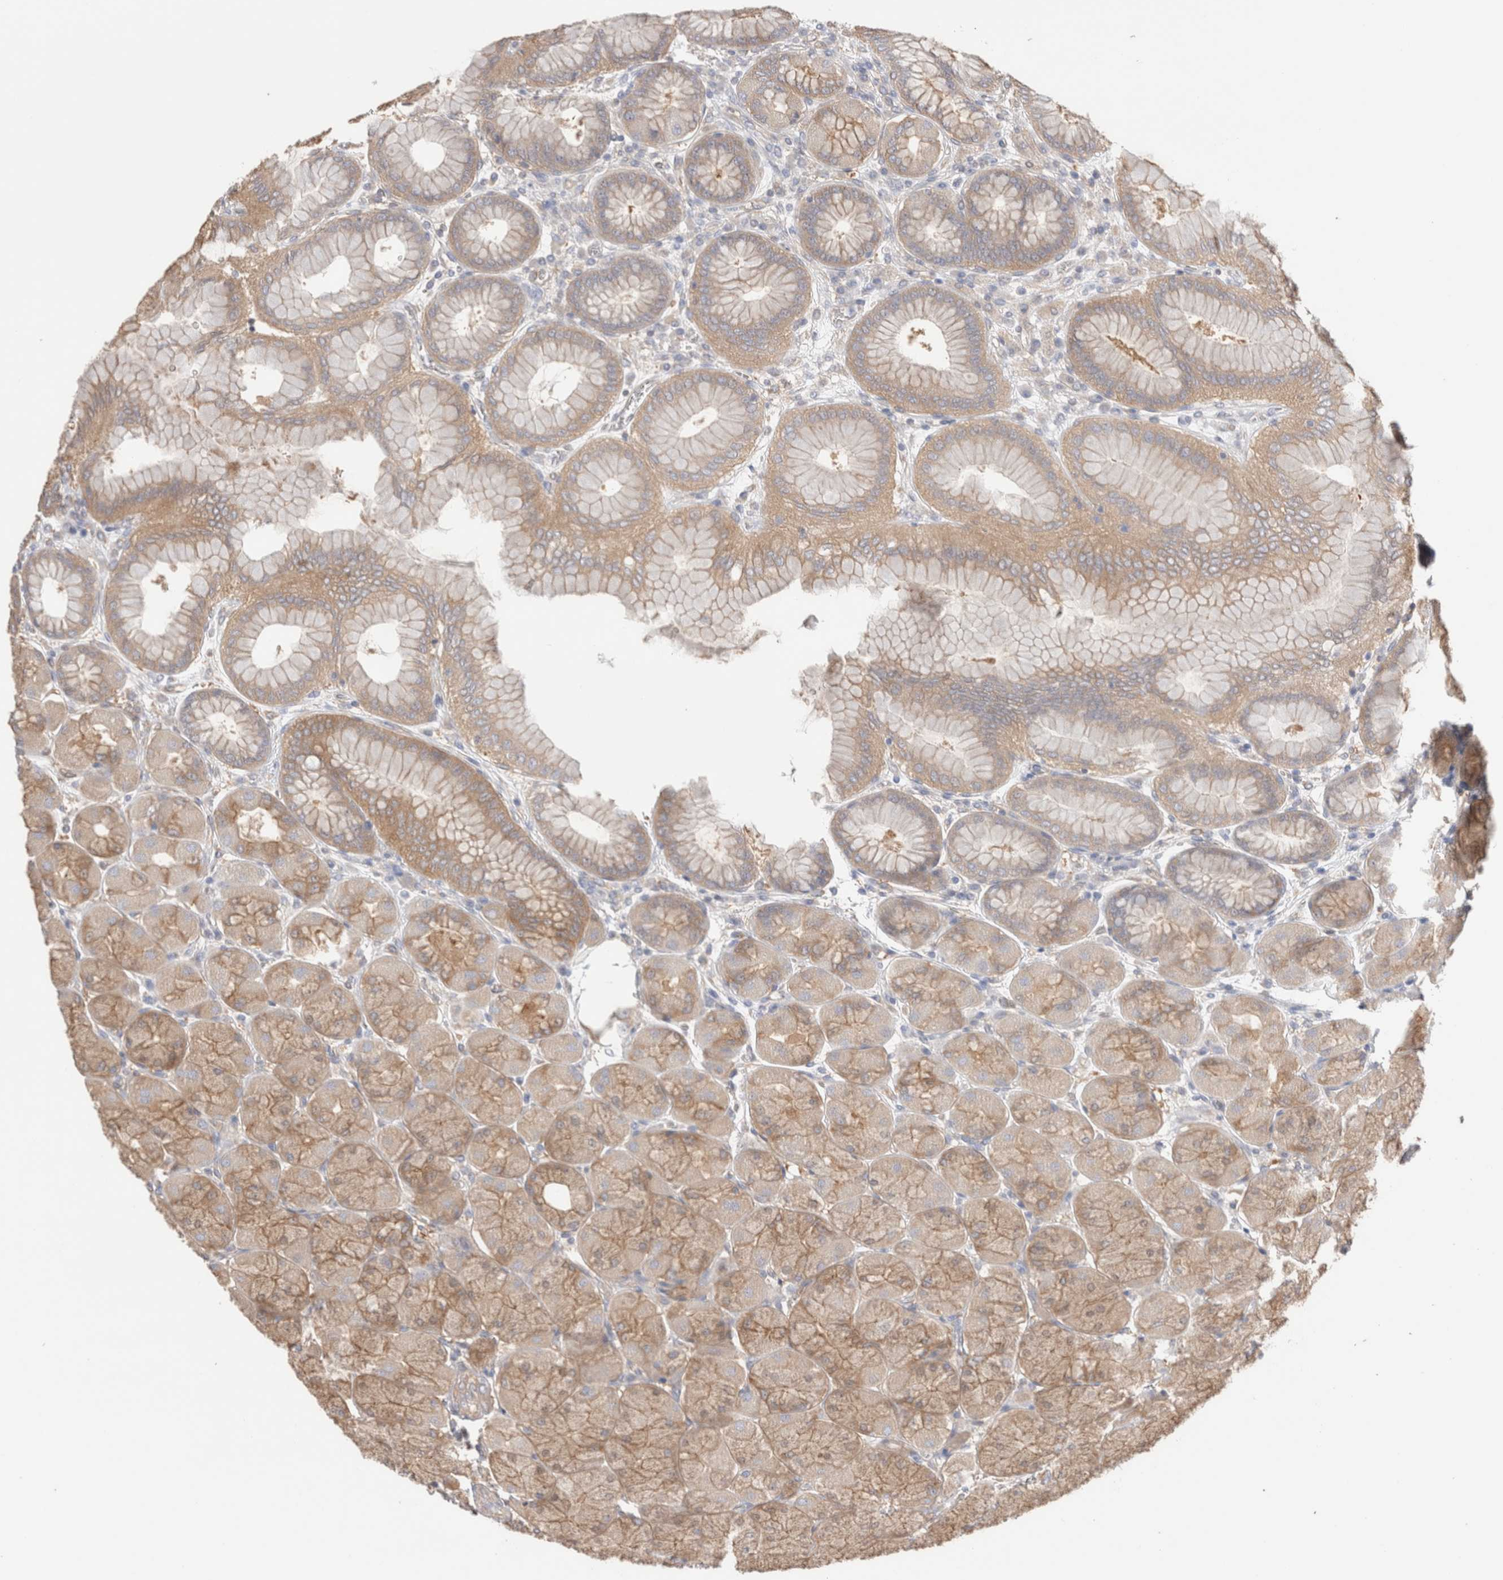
{"staining": {"intensity": "weak", "quantity": ">75%", "location": "cytoplasmic/membranous"}, "tissue": "stomach", "cell_type": "Glandular cells", "image_type": "normal", "snomed": [{"axis": "morphology", "description": "Normal tissue, NOS"}, {"axis": "topography", "description": "Stomach, upper"}], "caption": "IHC photomicrograph of unremarkable human stomach stained for a protein (brown), which exhibits low levels of weak cytoplasmic/membranous positivity in approximately >75% of glandular cells.", "gene": "CAPN2", "patient": {"sex": "female", "age": 56}}